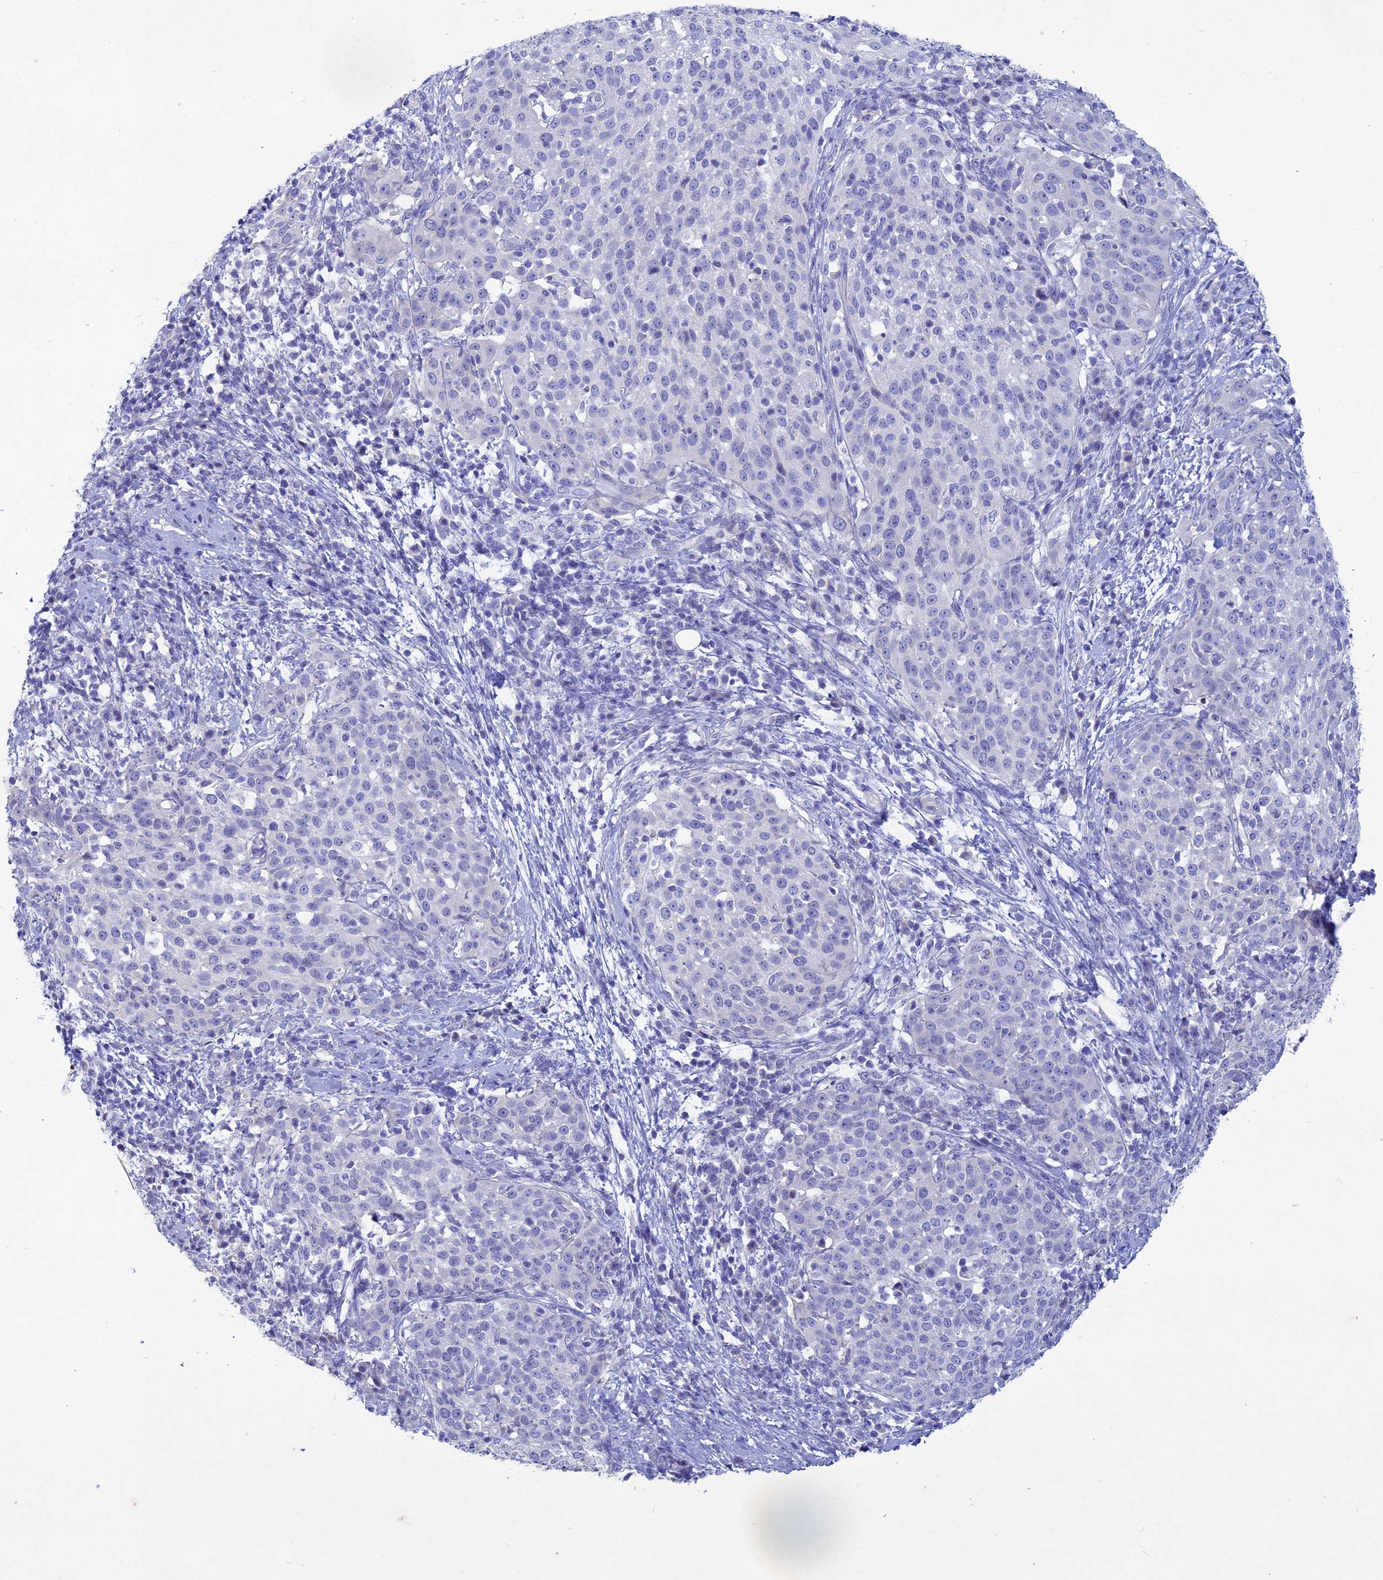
{"staining": {"intensity": "negative", "quantity": "none", "location": "none"}, "tissue": "cervical cancer", "cell_type": "Tumor cells", "image_type": "cancer", "snomed": [{"axis": "morphology", "description": "Squamous cell carcinoma, NOS"}, {"axis": "topography", "description": "Cervix"}], "caption": "This is an immunohistochemistry (IHC) micrograph of cervical squamous cell carcinoma. There is no staining in tumor cells.", "gene": "BTBD19", "patient": {"sex": "female", "age": 57}}